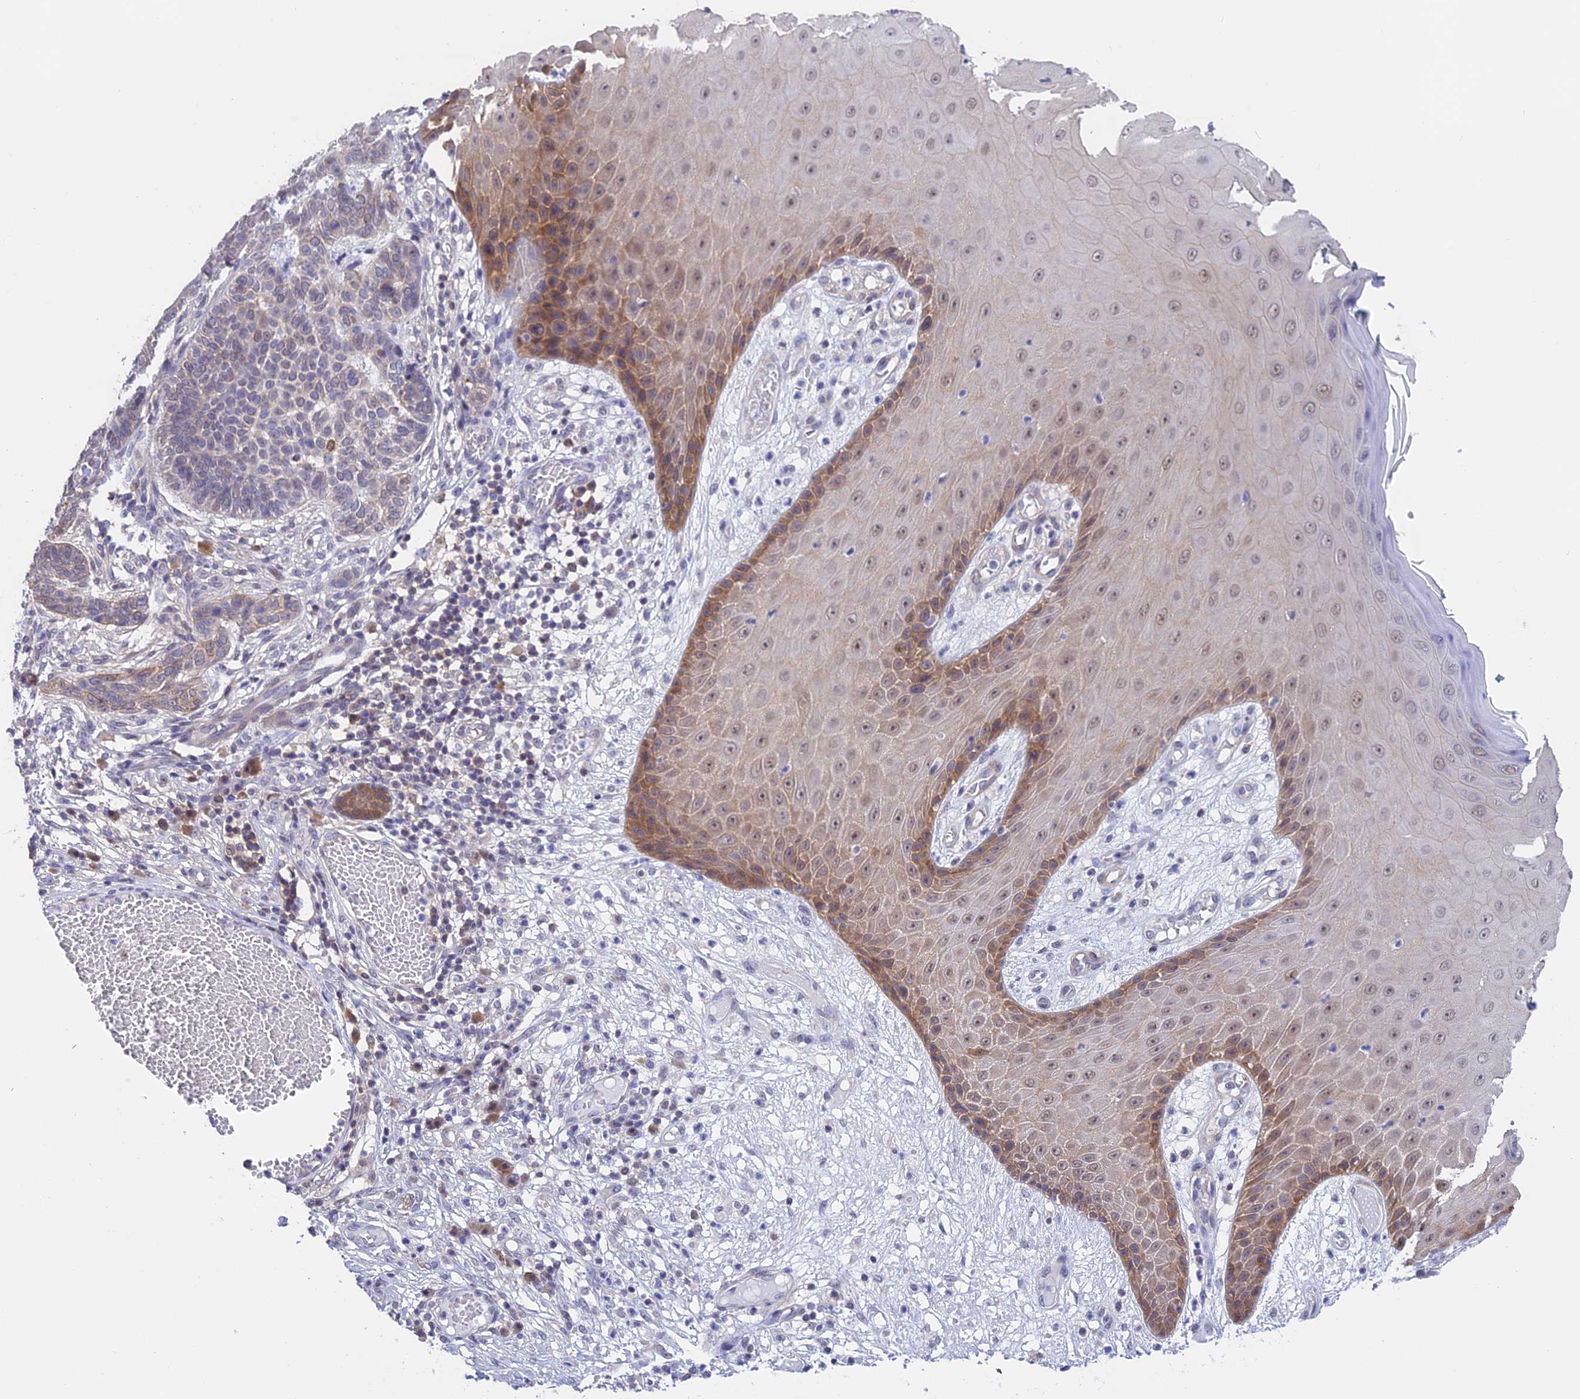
{"staining": {"intensity": "weak", "quantity": "<25%", "location": "cytoplasmic/membranous"}, "tissue": "skin cancer", "cell_type": "Tumor cells", "image_type": "cancer", "snomed": [{"axis": "morphology", "description": "Normal tissue, NOS"}, {"axis": "morphology", "description": "Basal cell carcinoma"}, {"axis": "topography", "description": "Skin"}], "caption": "This micrograph is of skin cancer (basal cell carcinoma) stained with immunohistochemistry to label a protein in brown with the nuclei are counter-stained blue. There is no expression in tumor cells.", "gene": "STUB1", "patient": {"sex": "male", "age": 64}}